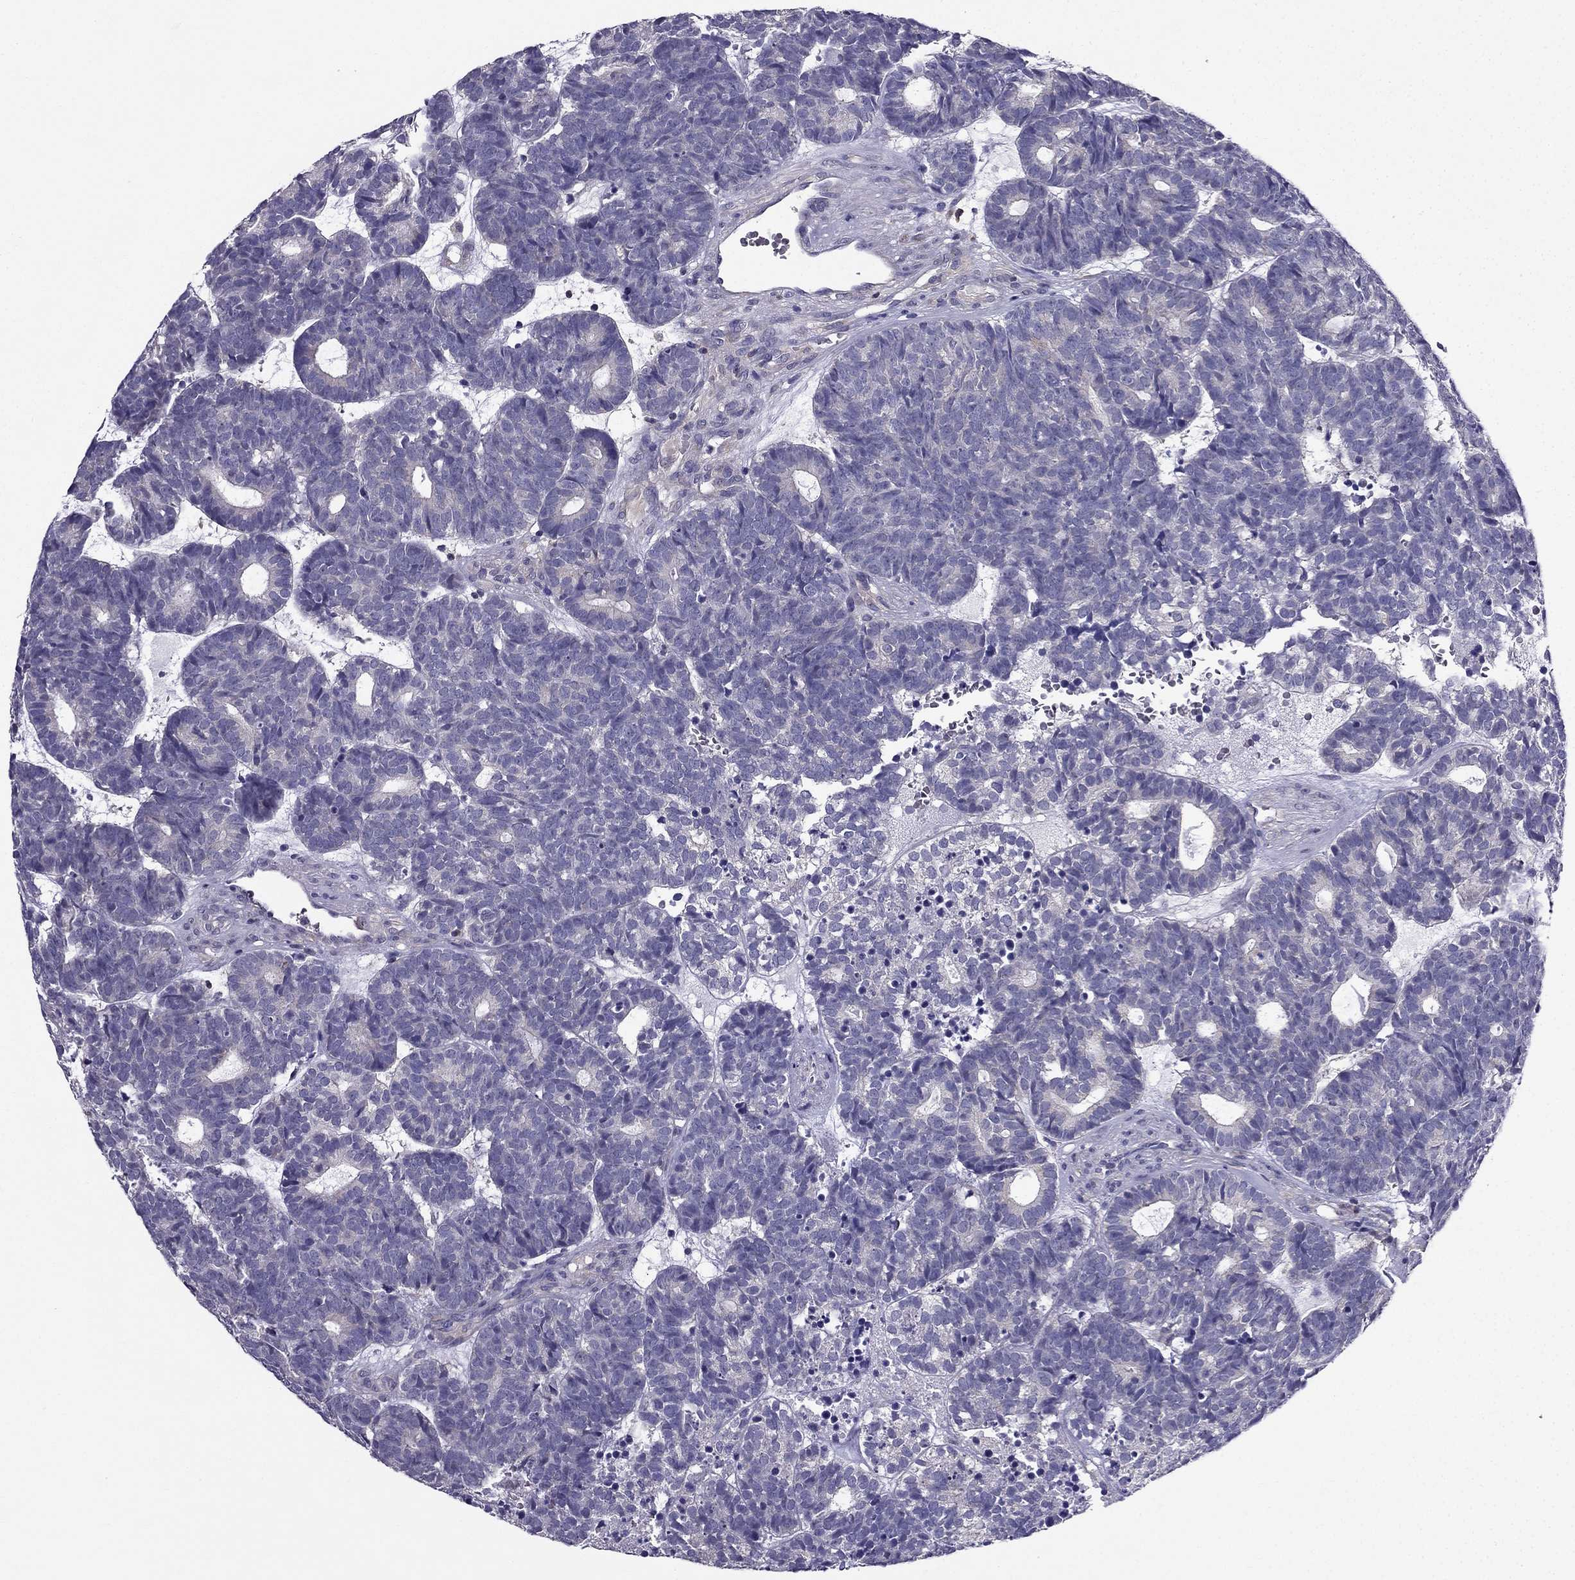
{"staining": {"intensity": "negative", "quantity": "none", "location": "none"}, "tissue": "head and neck cancer", "cell_type": "Tumor cells", "image_type": "cancer", "snomed": [{"axis": "morphology", "description": "Adenocarcinoma, NOS"}, {"axis": "topography", "description": "Head-Neck"}], "caption": "Tumor cells show no significant staining in head and neck cancer (adenocarcinoma).", "gene": "AAK1", "patient": {"sex": "female", "age": 81}}